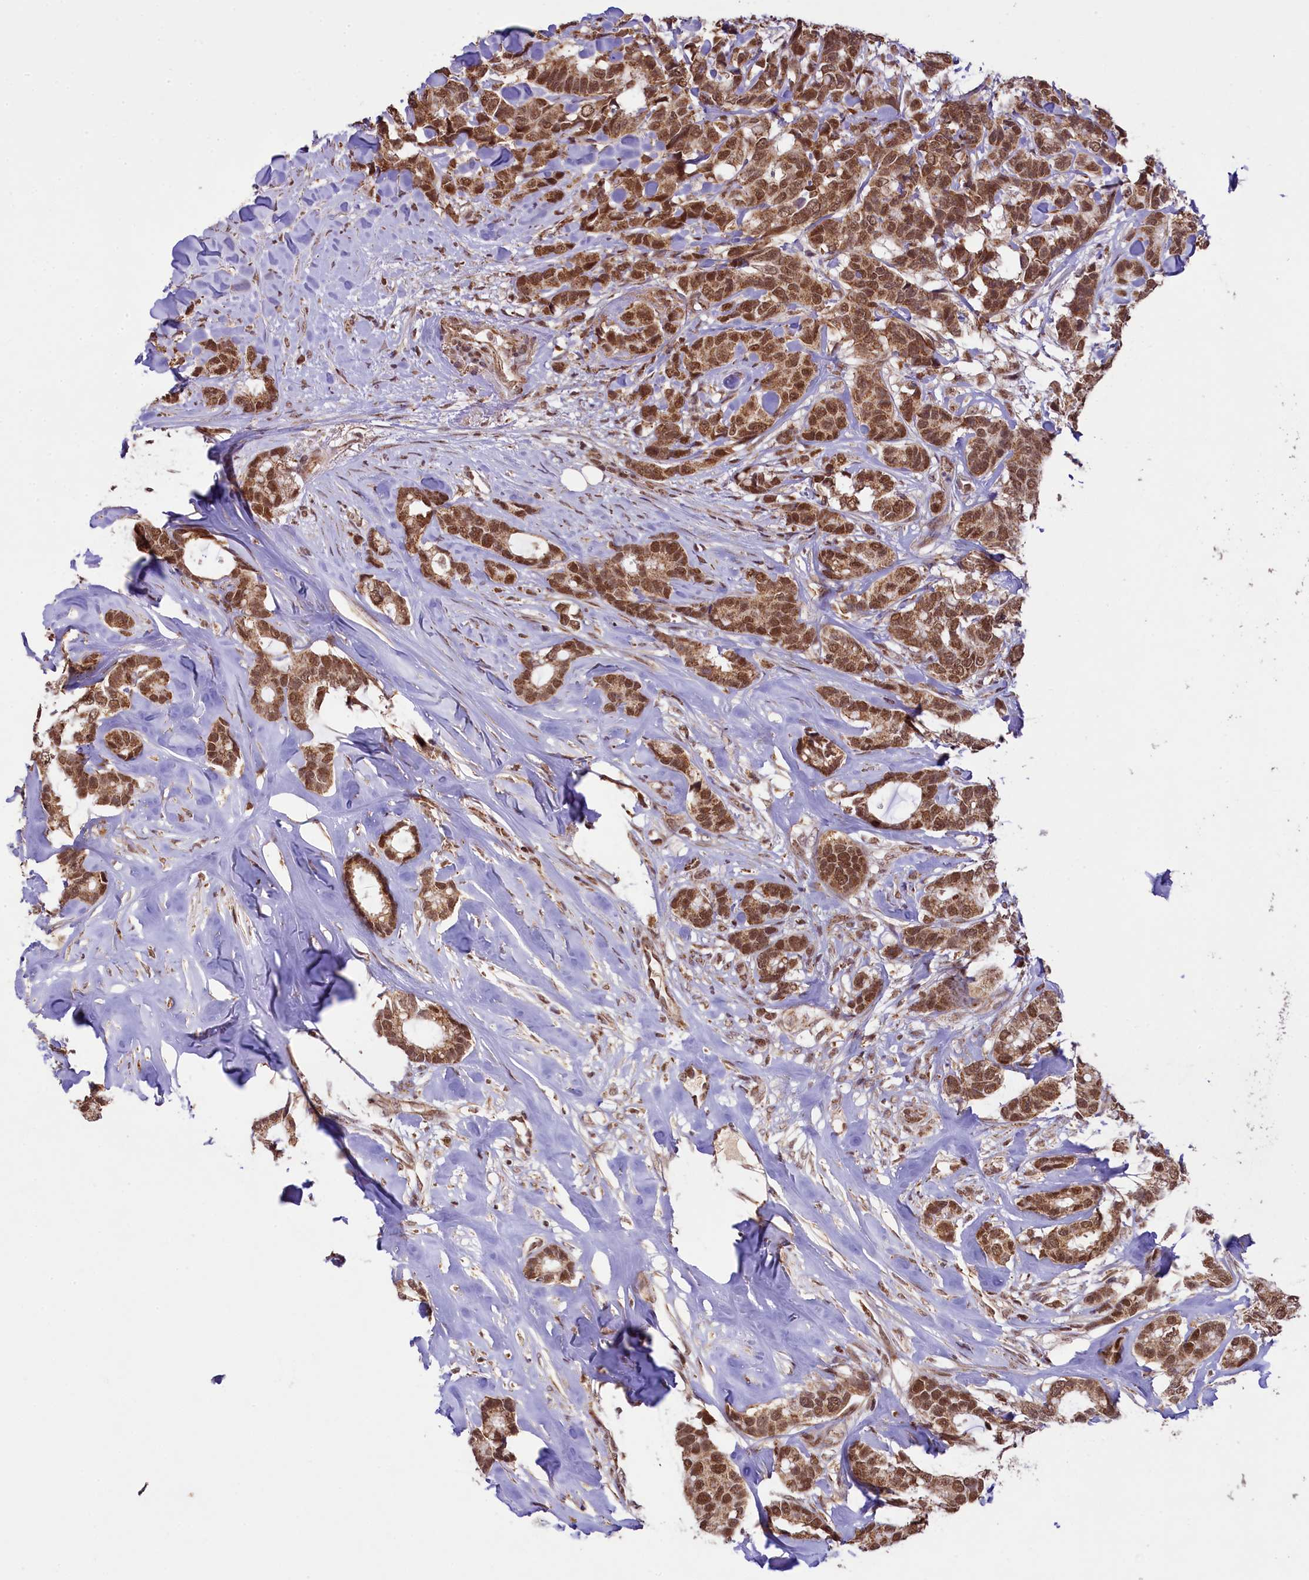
{"staining": {"intensity": "moderate", "quantity": ">75%", "location": "cytoplasmic/membranous,nuclear"}, "tissue": "breast cancer", "cell_type": "Tumor cells", "image_type": "cancer", "snomed": [{"axis": "morphology", "description": "Duct carcinoma"}, {"axis": "topography", "description": "Breast"}], "caption": "Immunohistochemistry (IHC) (DAB) staining of breast cancer demonstrates moderate cytoplasmic/membranous and nuclear protein expression in approximately >75% of tumor cells. The protein is stained brown, and the nuclei are stained in blue (DAB (3,3'-diaminobenzidine) IHC with brightfield microscopy, high magnification).", "gene": "PAF1", "patient": {"sex": "female", "age": 87}}